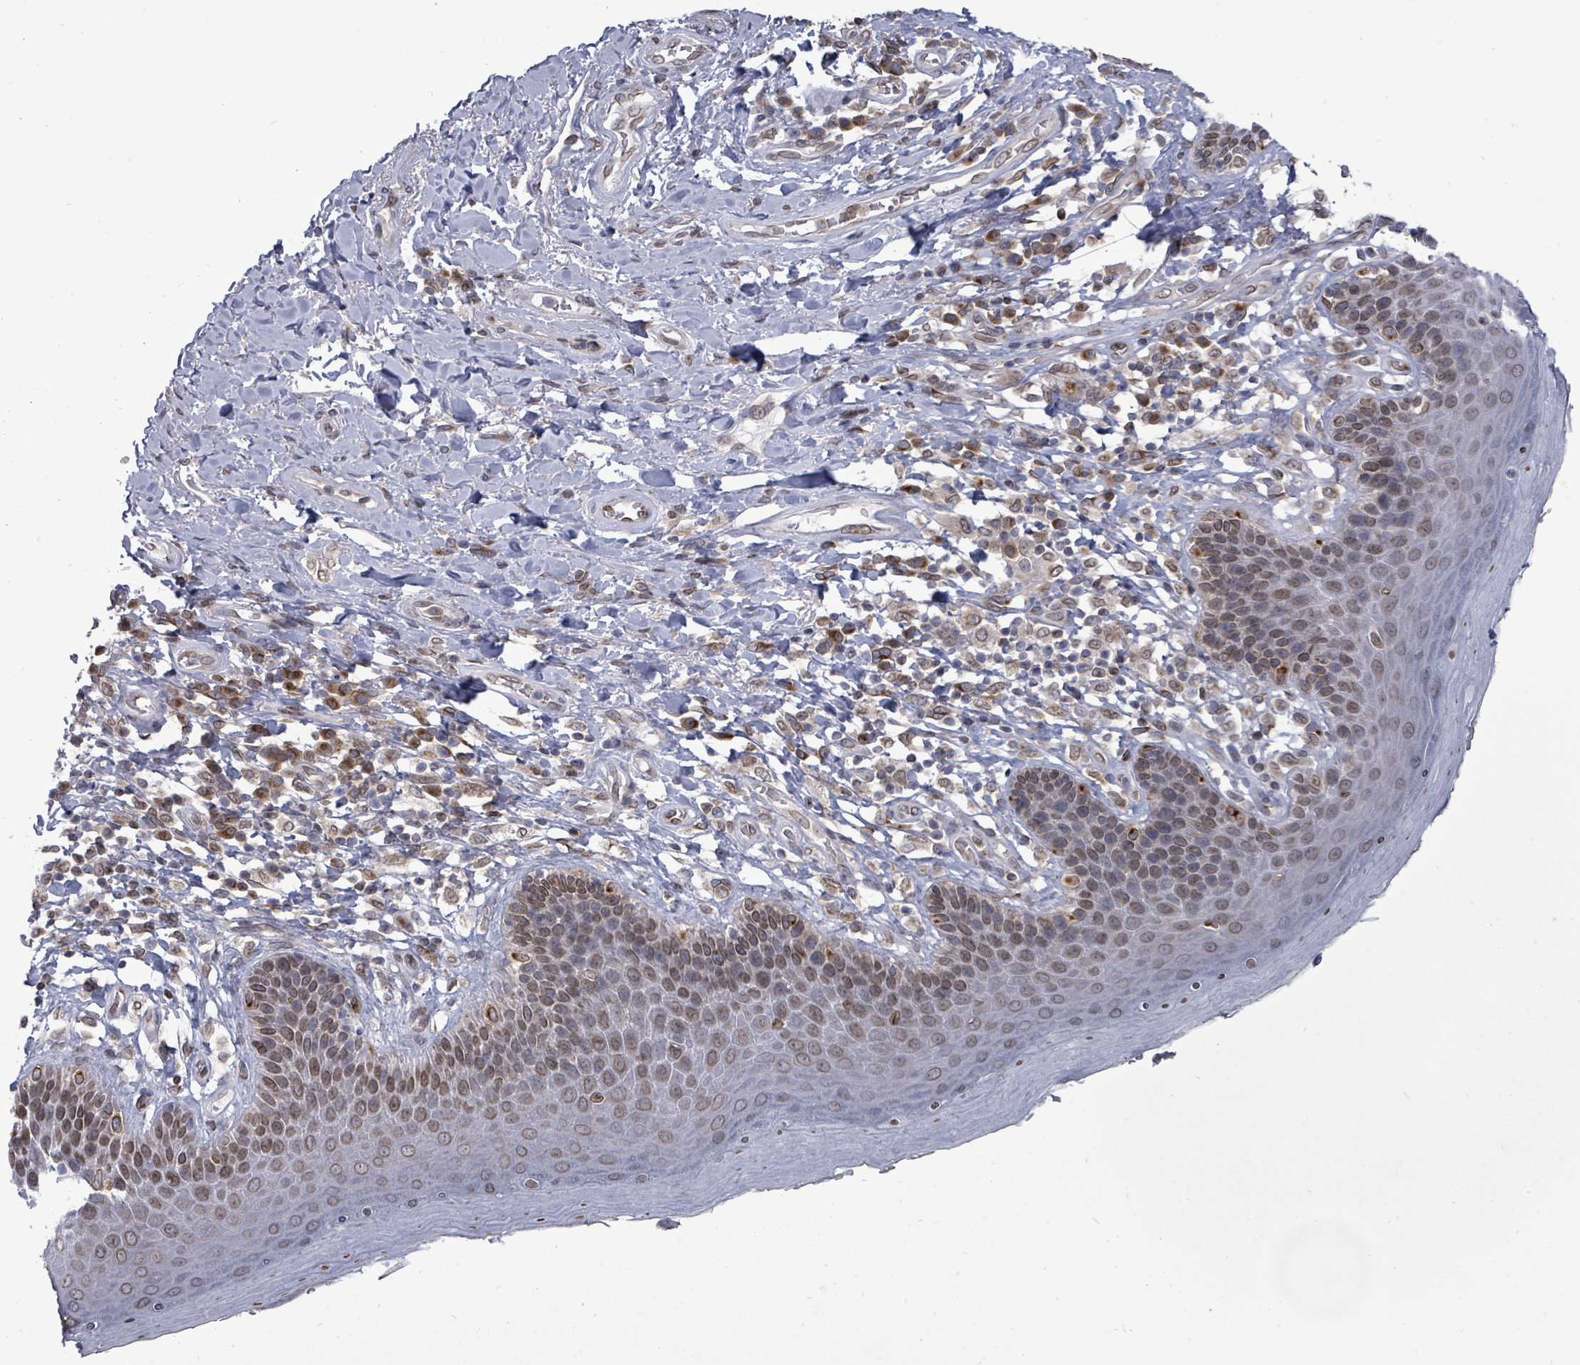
{"staining": {"intensity": "moderate", "quantity": ">75%", "location": "cytoplasmic/membranous,nuclear"}, "tissue": "skin", "cell_type": "Epidermal cells", "image_type": "normal", "snomed": [{"axis": "morphology", "description": "Normal tissue, NOS"}, {"axis": "topography", "description": "Anal"}], "caption": "This is a photomicrograph of IHC staining of normal skin, which shows moderate expression in the cytoplasmic/membranous,nuclear of epidermal cells.", "gene": "ARFGAP1", "patient": {"sex": "female", "age": 89}}